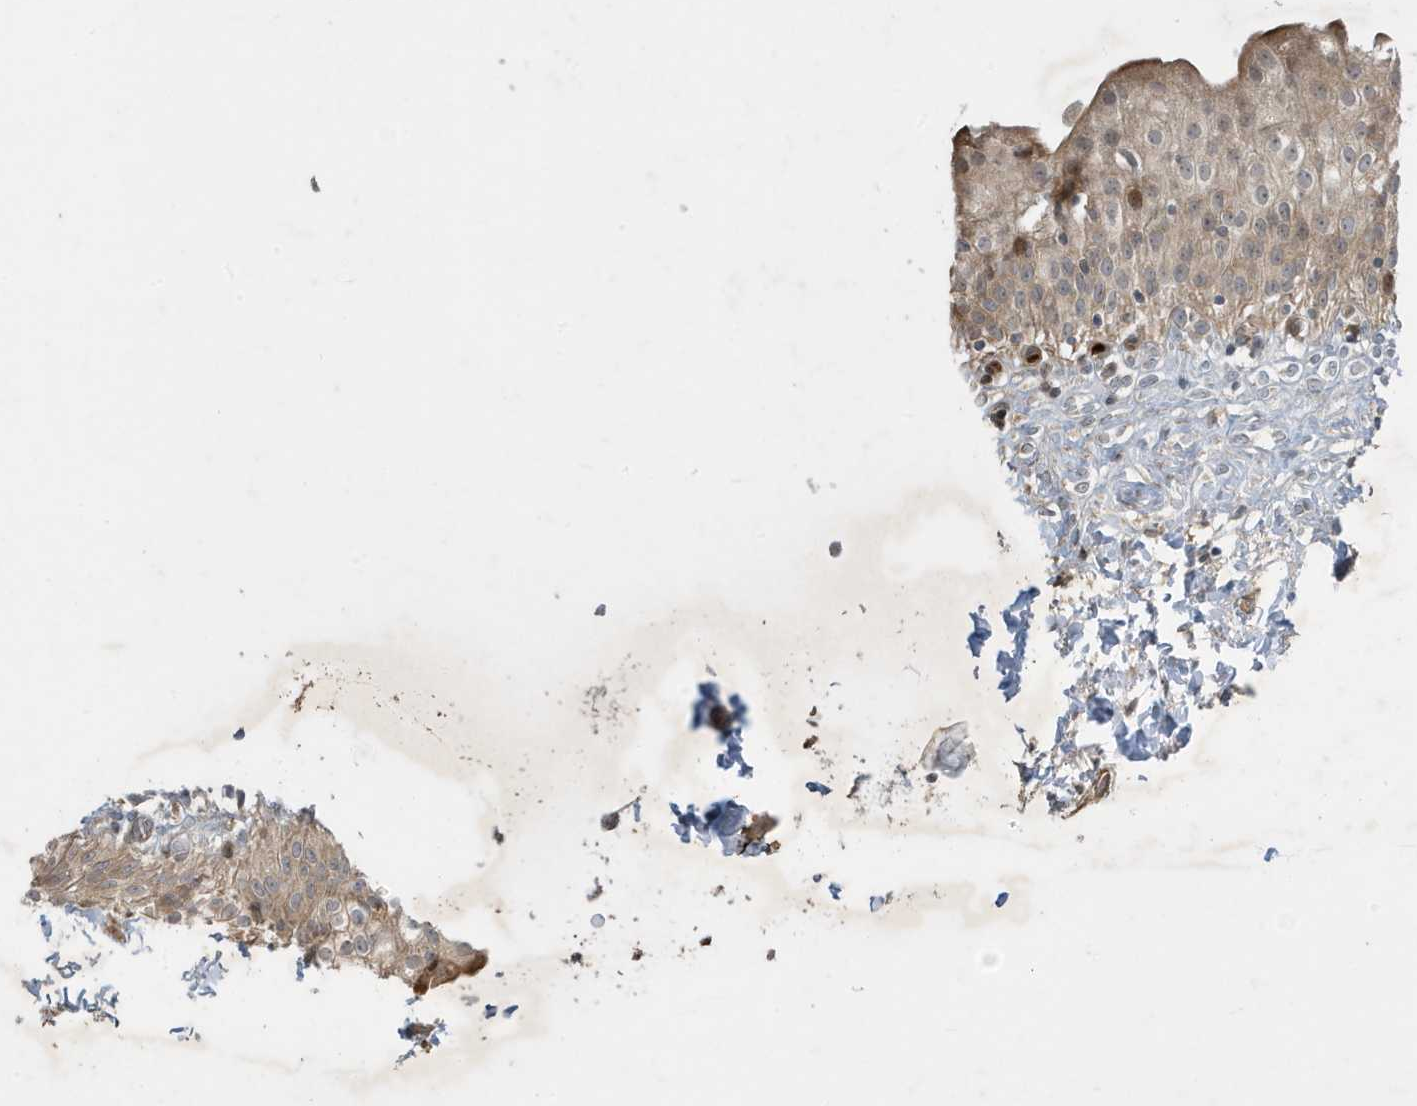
{"staining": {"intensity": "moderate", "quantity": "25%-75%", "location": "cytoplasmic/membranous"}, "tissue": "urinary bladder", "cell_type": "Urothelial cells", "image_type": "normal", "snomed": [{"axis": "morphology", "description": "Normal tissue, NOS"}, {"axis": "topography", "description": "Urinary bladder"}], "caption": "Immunohistochemistry of unremarkable human urinary bladder displays medium levels of moderate cytoplasmic/membranous expression in about 25%-75% of urothelial cells. The staining is performed using DAB (3,3'-diaminobenzidine) brown chromogen to label protein expression. The nuclei are counter-stained blue using hematoxylin.", "gene": "IFT57", "patient": {"sex": "male", "age": 55}}